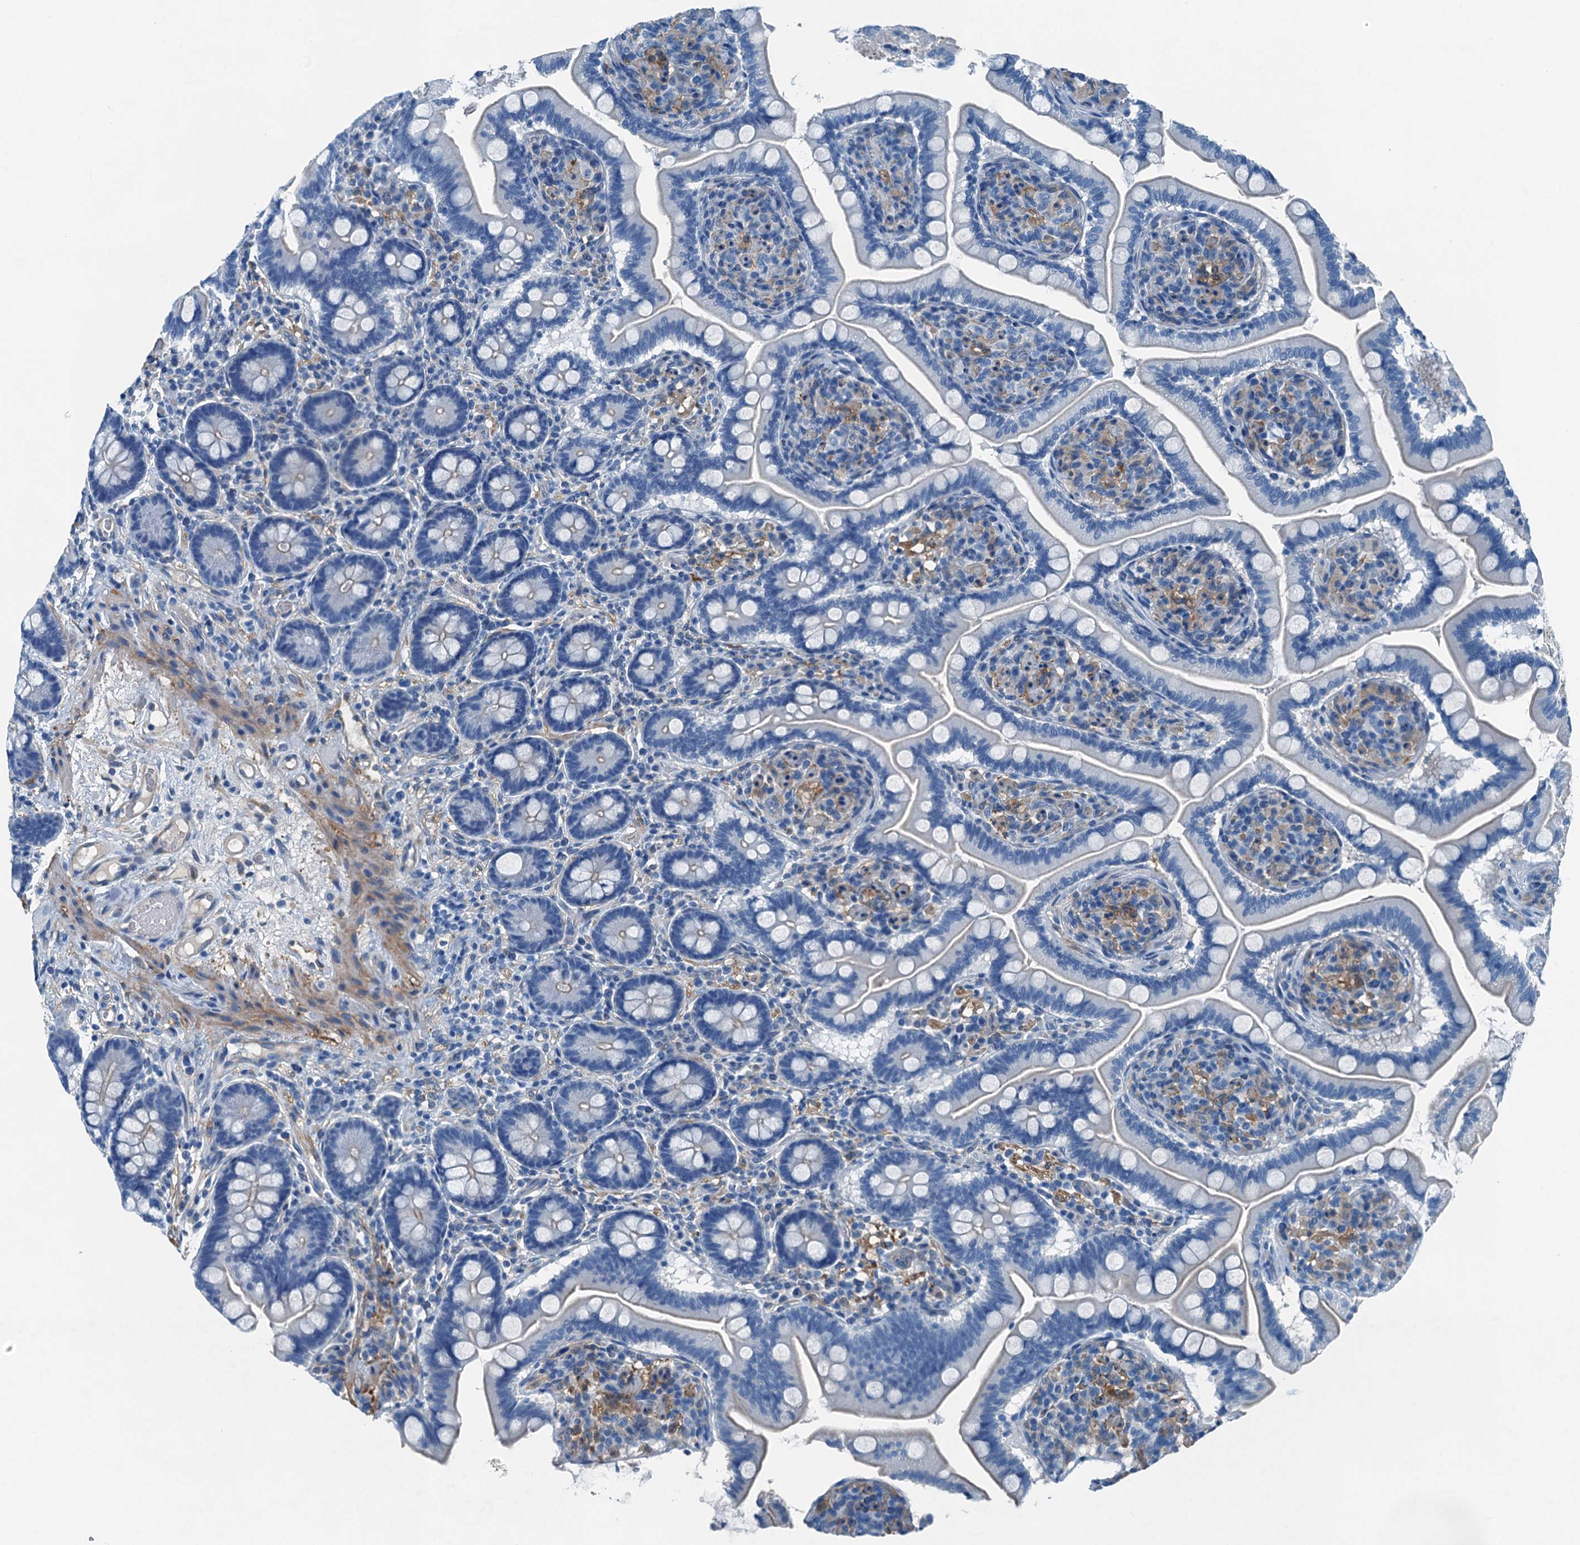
{"staining": {"intensity": "negative", "quantity": "none", "location": "none"}, "tissue": "small intestine", "cell_type": "Glandular cells", "image_type": "normal", "snomed": [{"axis": "morphology", "description": "Normal tissue, NOS"}, {"axis": "topography", "description": "Small intestine"}], "caption": "Glandular cells are negative for brown protein staining in benign small intestine. The staining was performed using DAB to visualize the protein expression in brown, while the nuclei were stained in blue with hematoxylin (Magnification: 20x).", "gene": "RAB3IL1", "patient": {"sex": "female", "age": 64}}